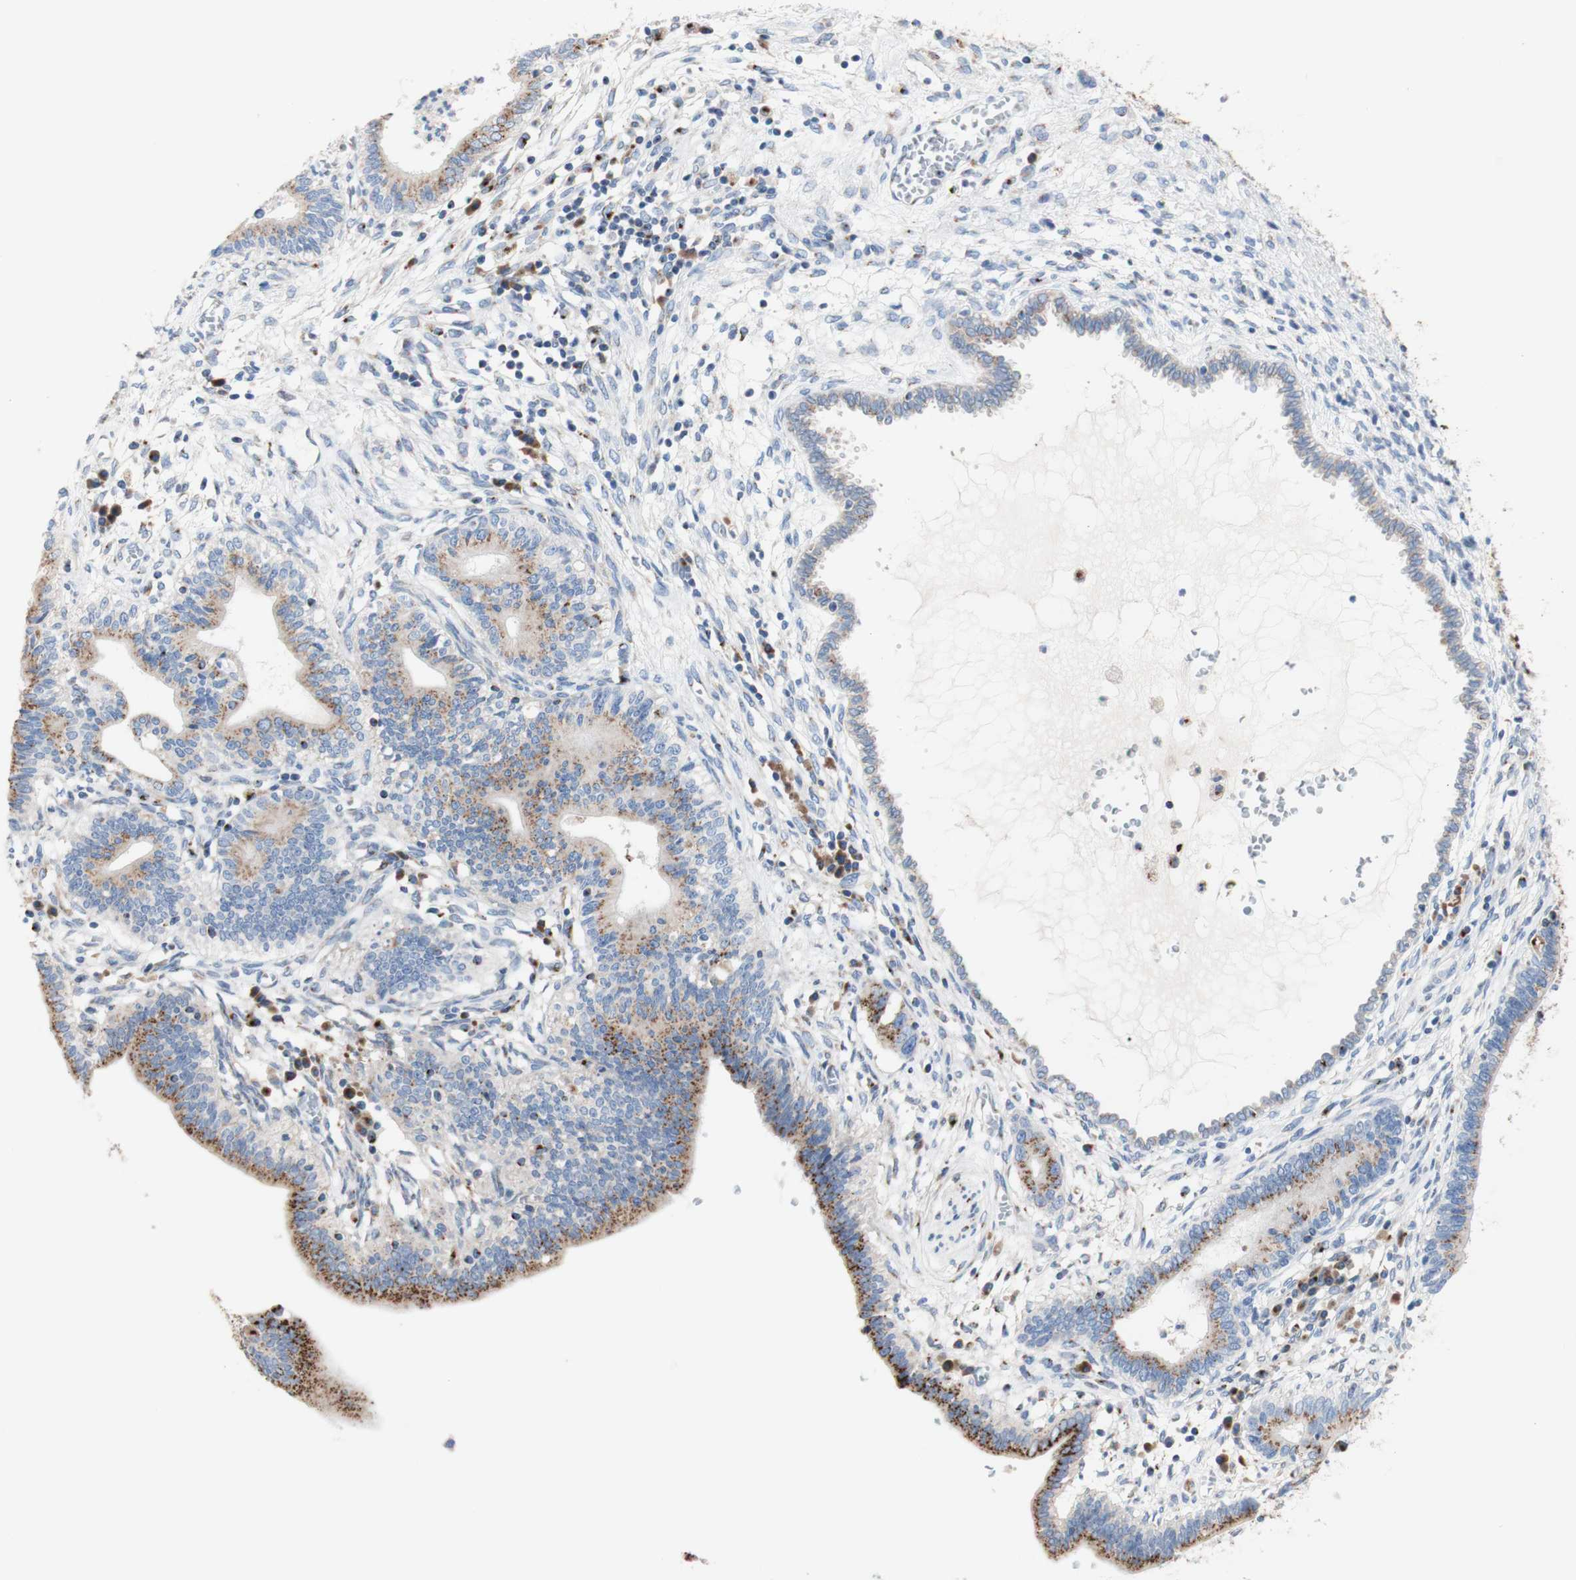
{"staining": {"intensity": "weak", "quantity": ">75%", "location": "cytoplasmic/membranous"}, "tissue": "cervical cancer", "cell_type": "Tumor cells", "image_type": "cancer", "snomed": [{"axis": "morphology", "description": "Adenocarcinoma, NOS"}, {"axis": "topography", "description": "Cervix"}], "caption": "This photomicrograph shows IHC staining of human cervical cancer (adenocarcinoma), with low weak cytoplasmic/membranous staining in about >75% of tumor cells.", "gene": "GALNT2", "patient": {"sex": "female", "age": 44}}